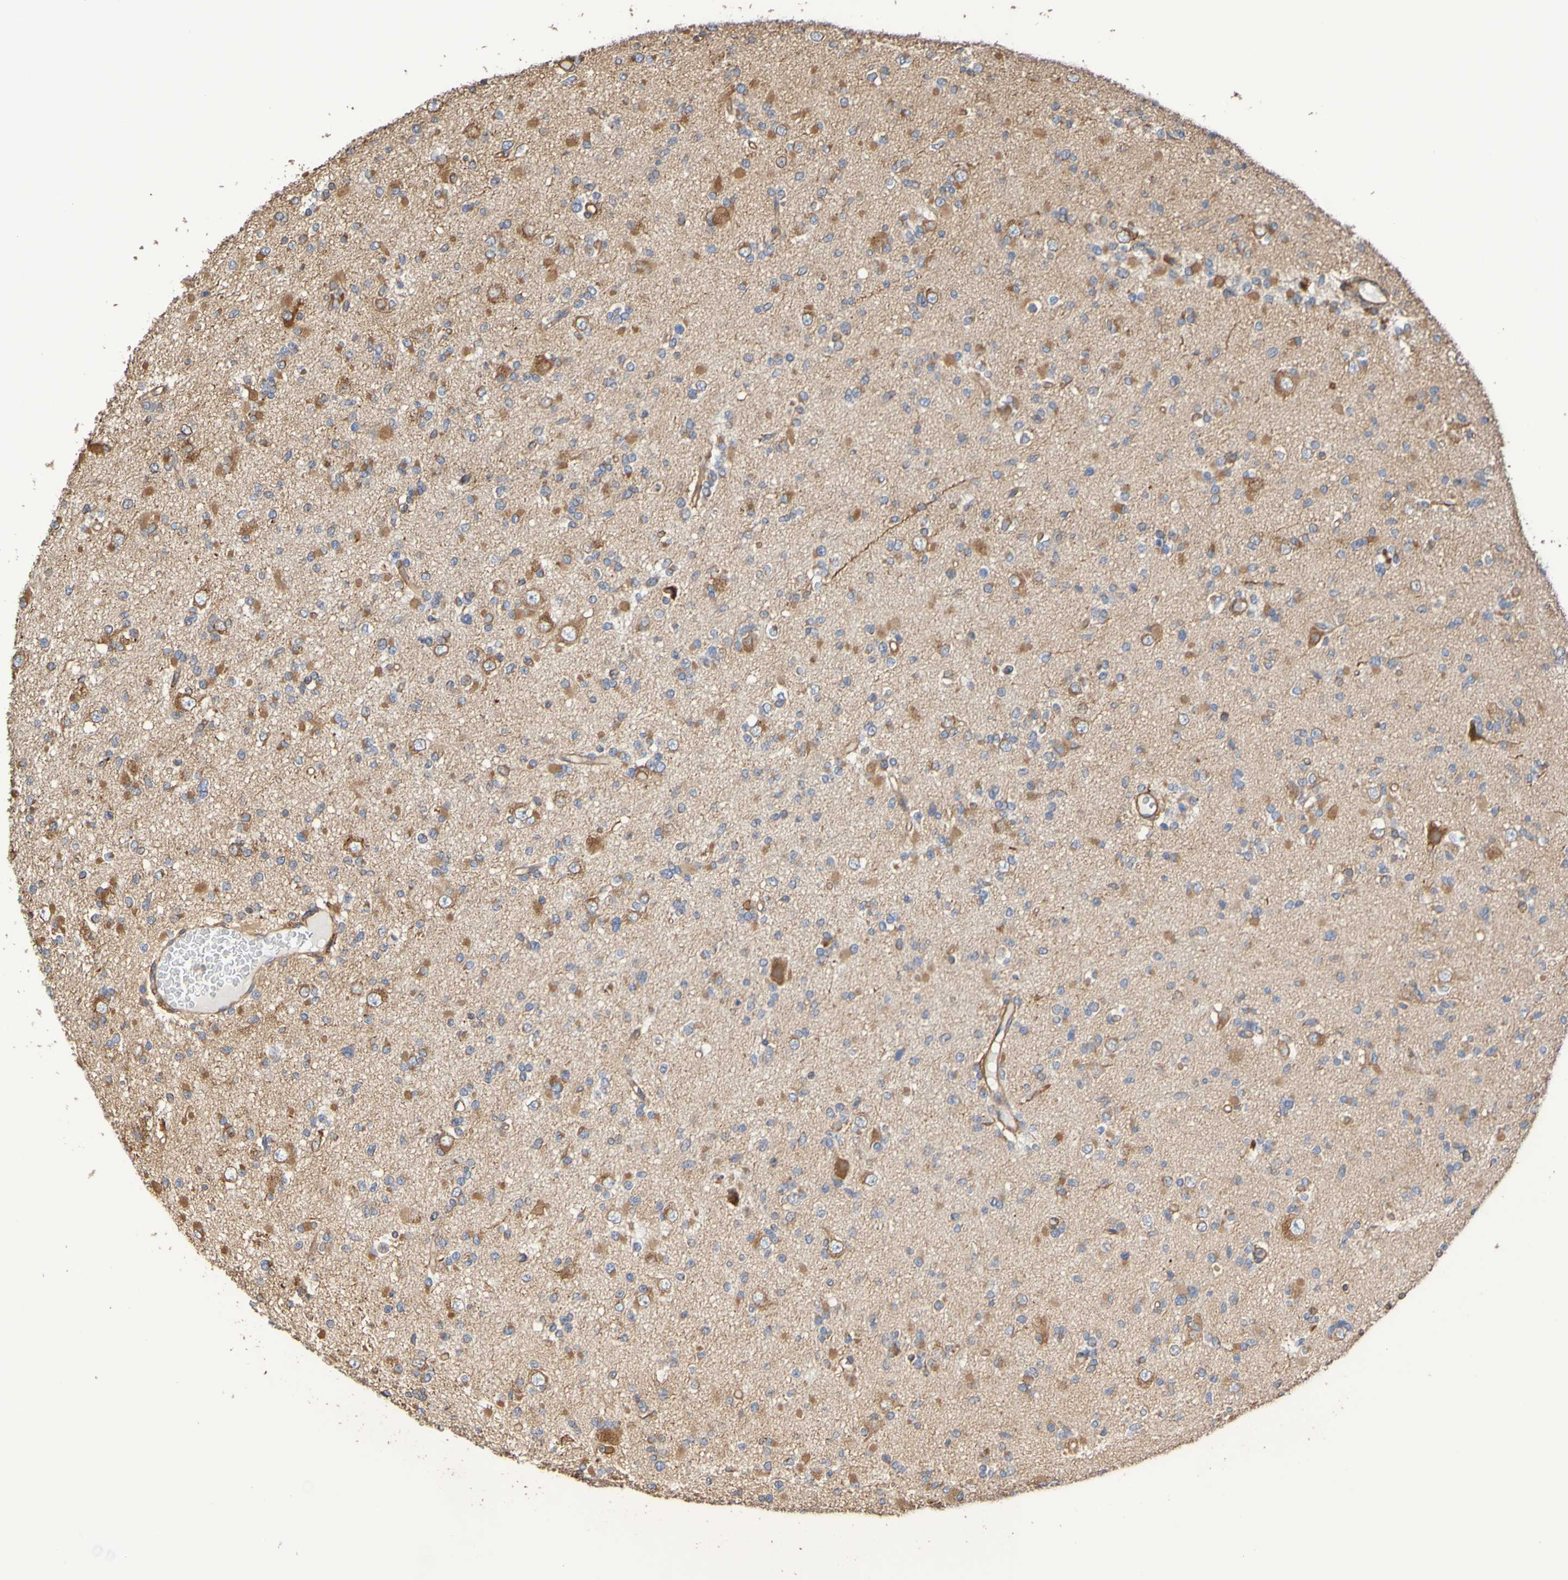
{"staining": {"intensity": "moderate", "quantity": ">75%", "location": "cytoplasmic/membranous"}, "tissue": "glioma", "cell_type": "Tumor cells", "image_type": "cancer", "snomed": [{"axis": "morphology", "description": "Glioma, malignant, Low grade"}, {"axis": "topography", "description": "Brain"}], "caption": "High-power microscopy captured an immunohistochemistry (IHC) photomicrograph of glioma, revealing moderate cytoplasmic/membranous expression in about >75% of tumor cells.", "gene": "RAB11A", "patient": {"sex": "female", "age": 22}}